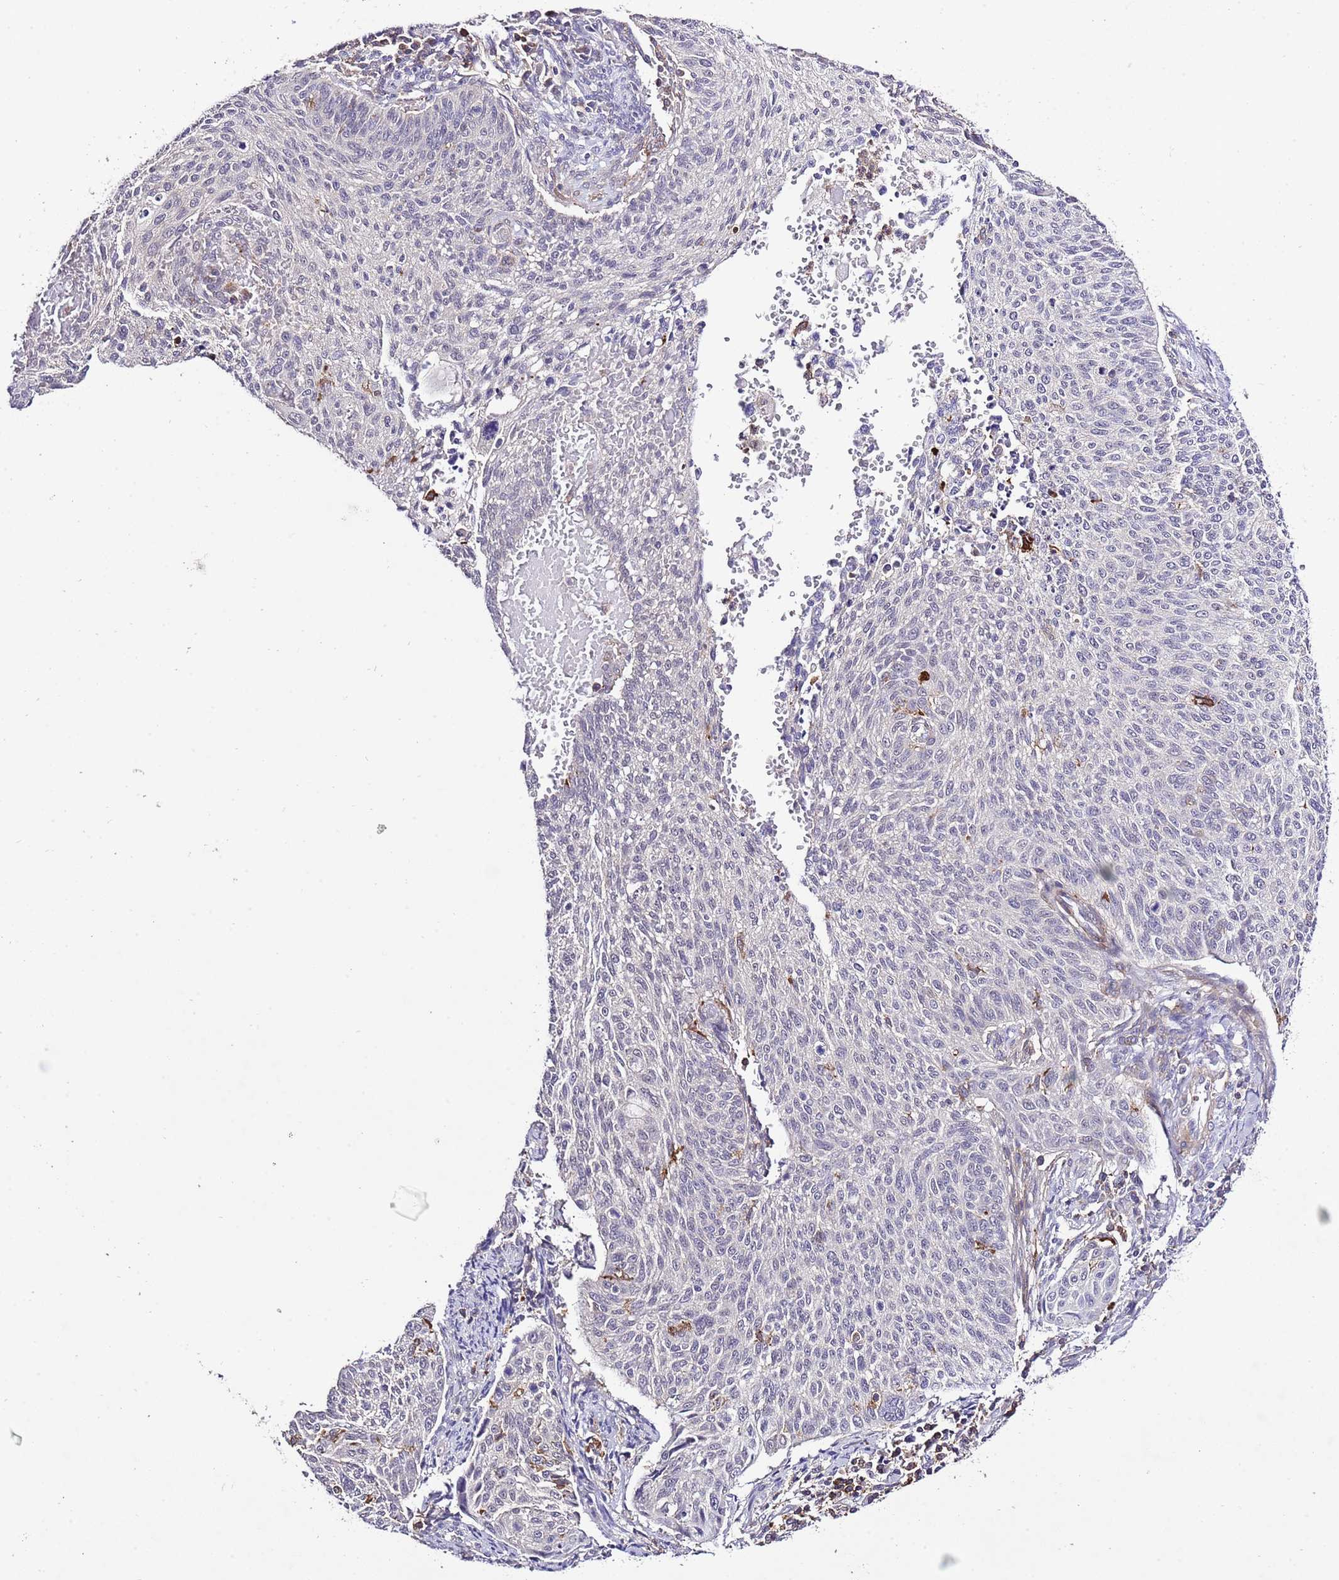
{"staining": {"intensity": "negative", "quantity": "none", "location": "none"}, "tissue": "cervical cancer", "cell_type": "Tumor cells", "image_type": "cancer", "snomed": [{"axis": "morphology", "description": "Squamous cell carcinoma, NOS"}, {"axis": "topography", "description": "Cervix"}], "caption": "A photomicrograph of squamous cell carcinoma (cervical) stained for a protein demonstrates no brown staining in tumor cells.", "gene": "EFHD1", "patient": {"sex": "female", "age": 70}}